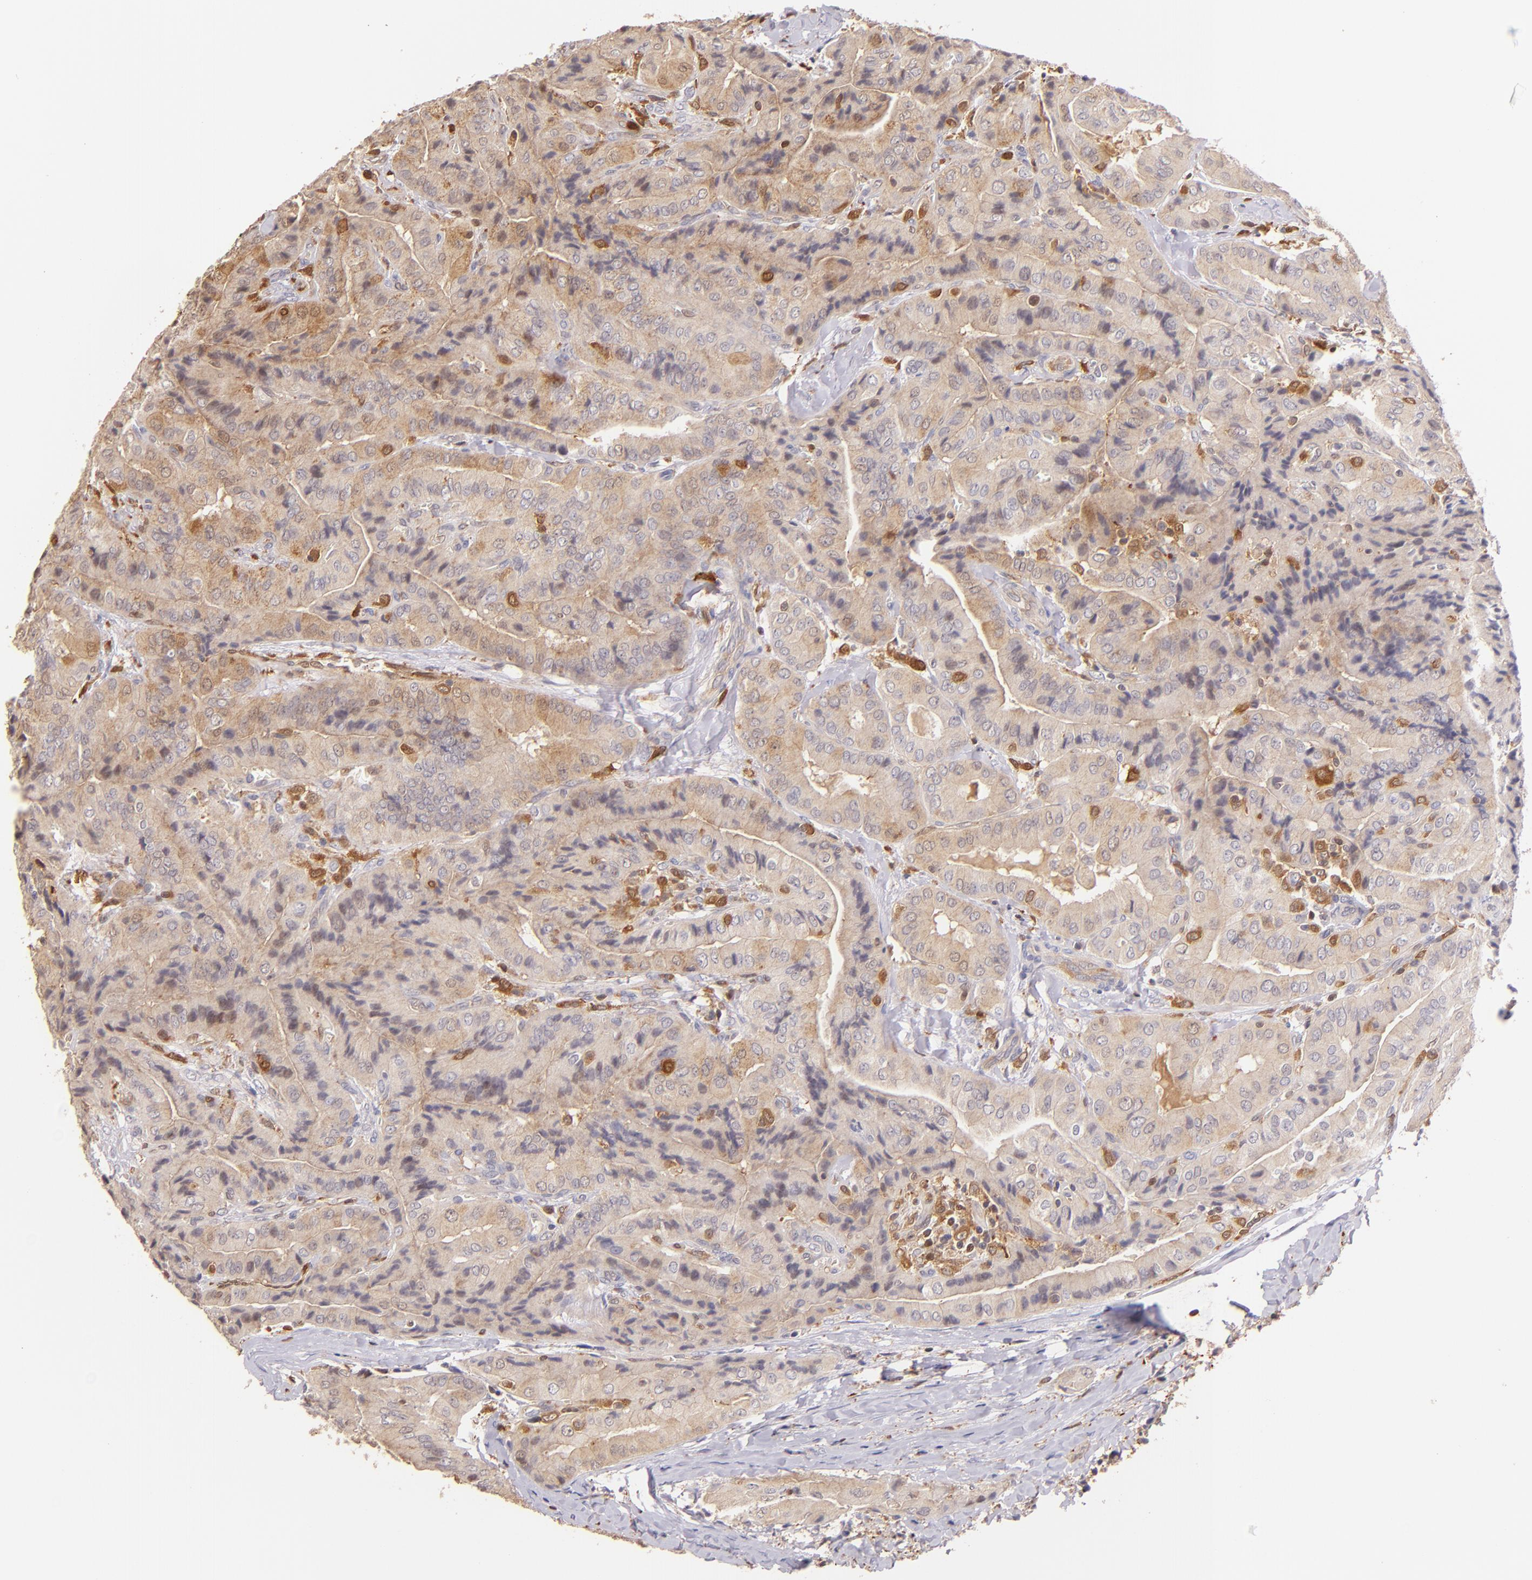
{"staining": {"intensity": "negative", "quantity": "none", "location": "none"}, "tissue": "thyroid cancer", "cell_type": "Tumor cells", "image_type": "cancer", "snomed": [{"axis": "morphology", "description": "Papillary adenocarcinoma, NOS"}, {"axis": "topography", "description": "Thyroid gland"}], "caption": "An image of human papillary adenocarcinoma (thyroid) is negative for staining in tumor cells.", "gene": "BTK", "patient": {"sex": "female", "age": 71}}